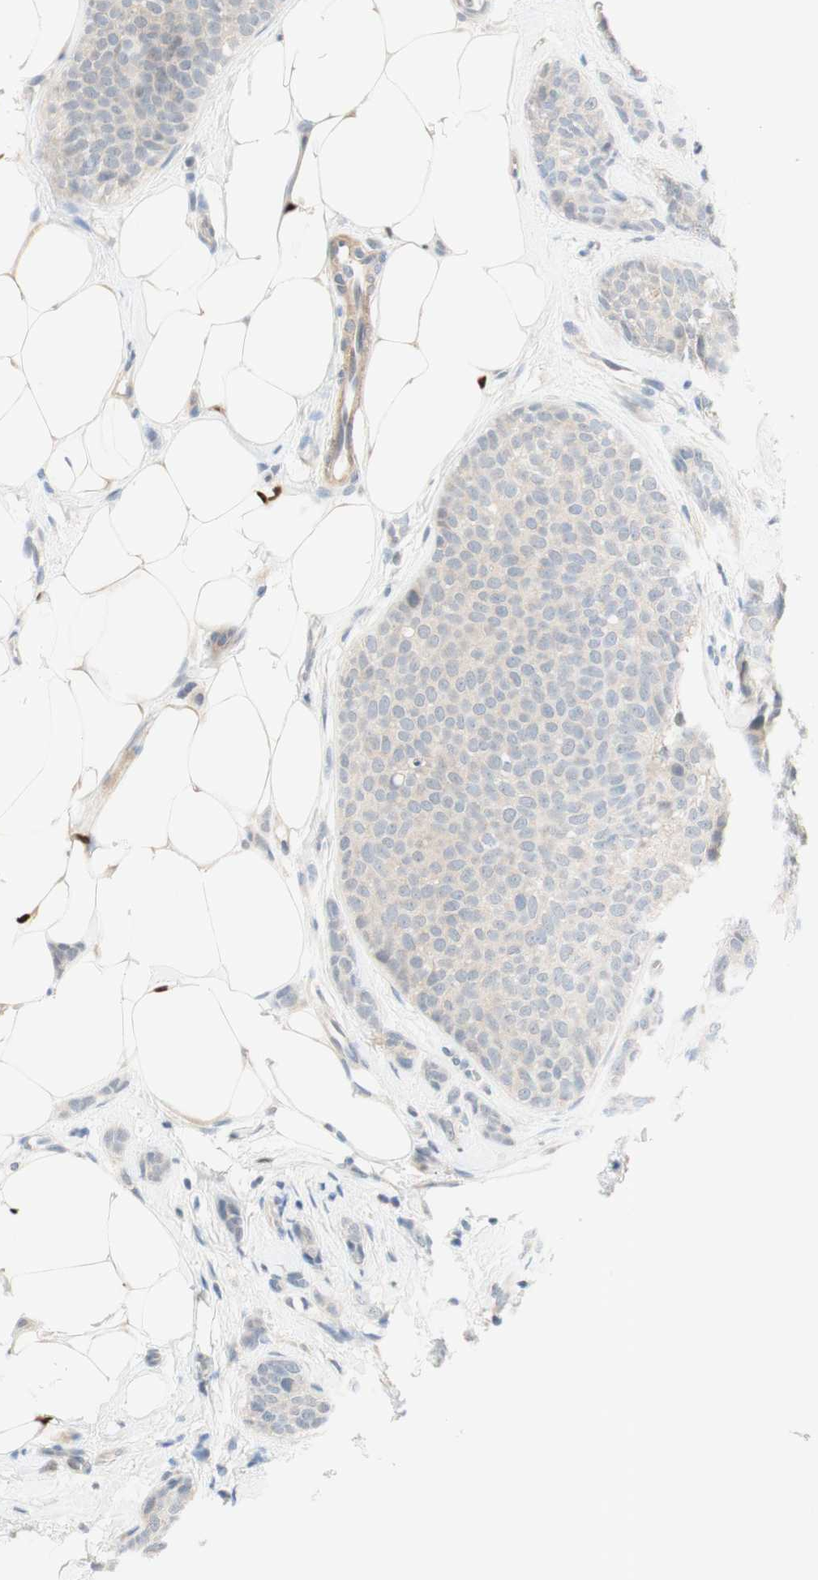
{"staining": {"intensity": "weak", "quantity": "<25%", "location": "cytoplasmic/membranous"}, "tissue": "breast cancer", "cell_type": "Tumor cells", "image_type": "cancer", "snomed": [{"axis": "morphology", "description": "Lobular carcinoma"}, {"axis": "topography", "description": "Skin"}, {"axis": "topography", "description": "Breast"}], "caption": "Breast cancer (lobular carcinoma) was stained to show a protein in brown. There is no significant staining in tumor cells.", "gene": "RFNG", "patient": {"sex": "female", "age": 46}}